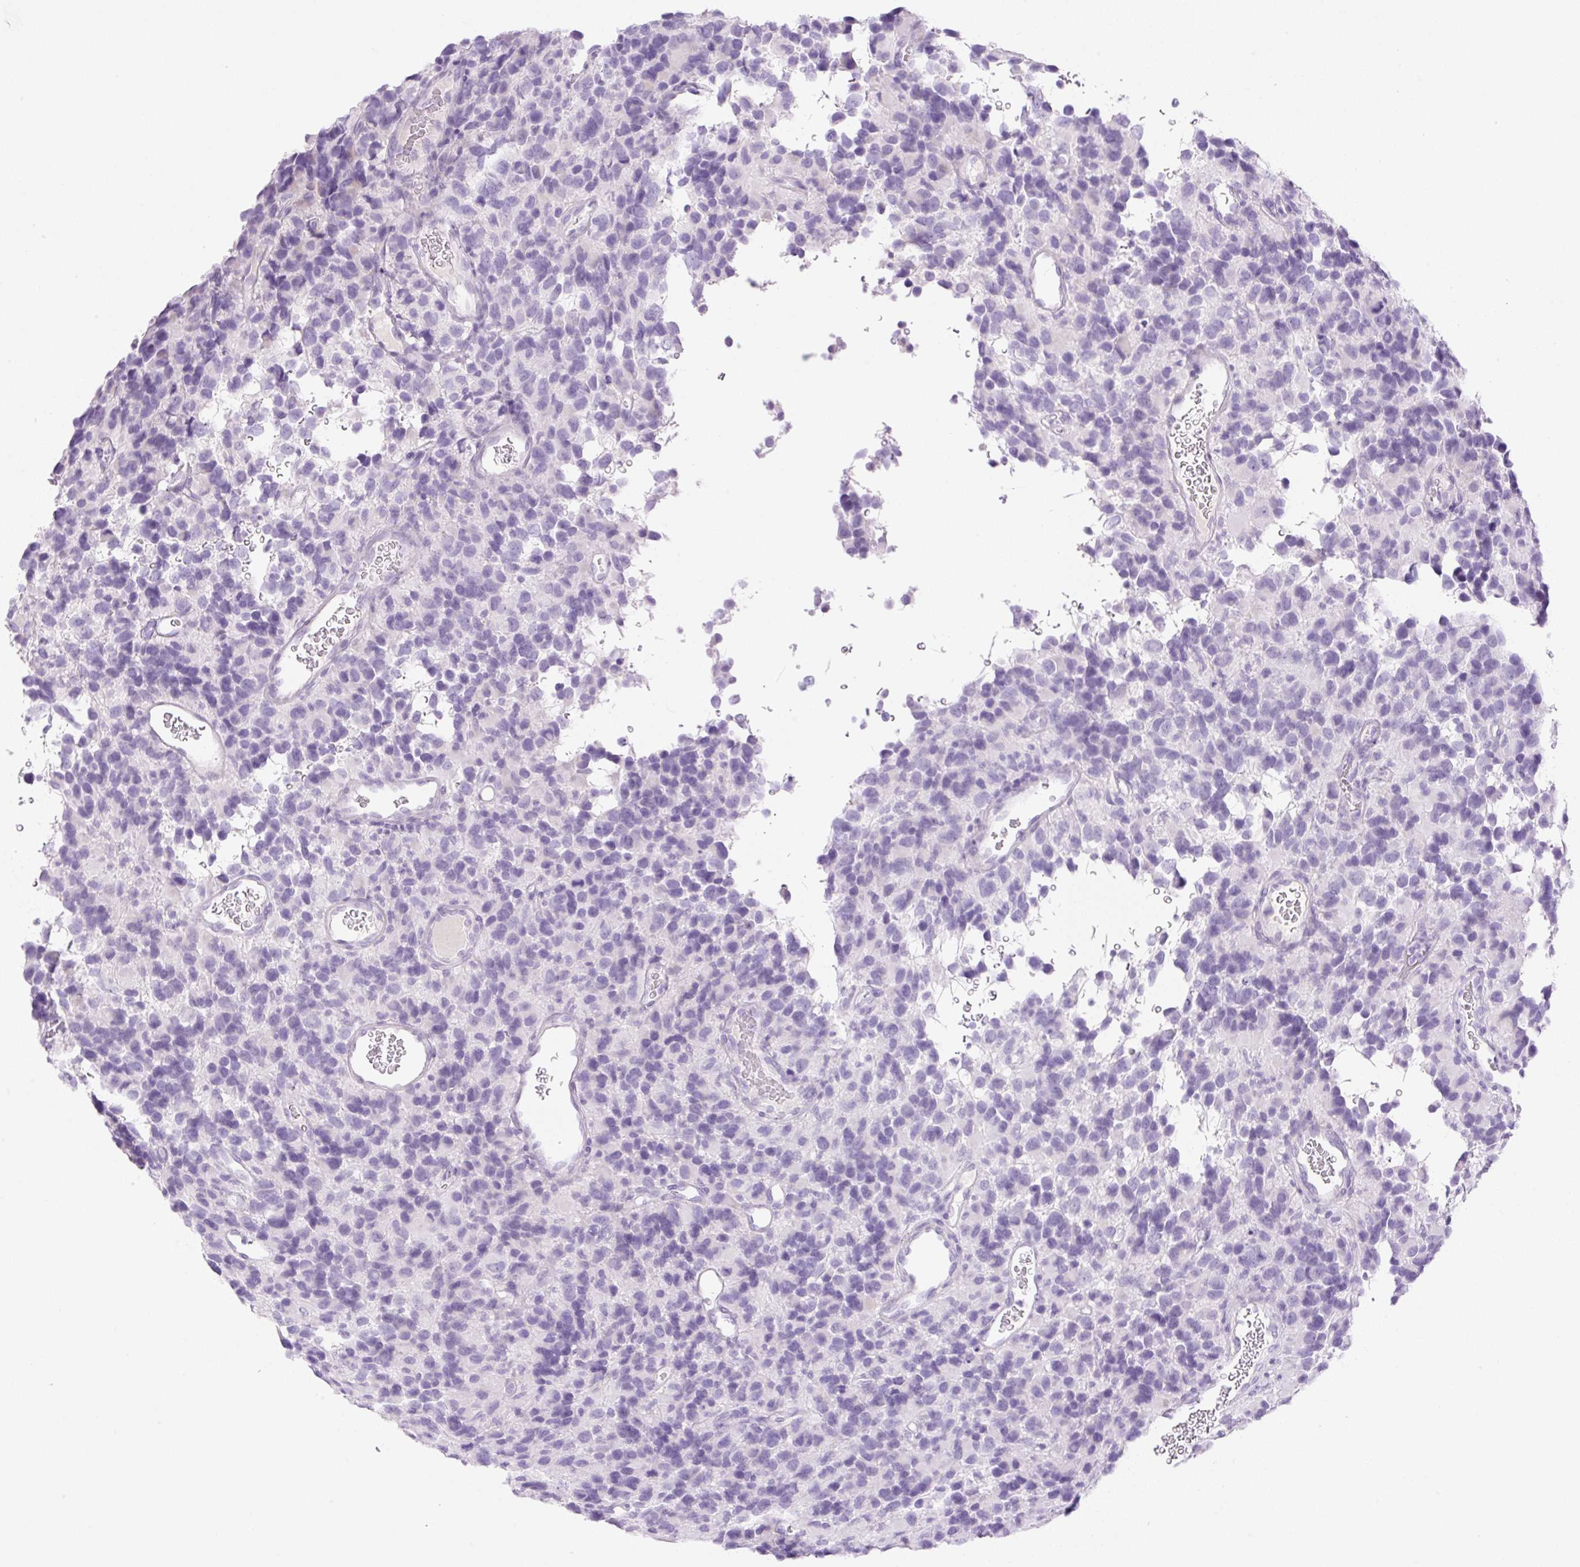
{"staining": {"intensity": "negative", "quantity": "none", "location": "none"}, "tissue": "glioma", "cell_type": "Tumor cells", "image_type": "cancer", "snomed": [{"axis": "morphology", "description": "Glioma, malignant, High grade"}, {"axis": "topography", "description": "Brain"}], "caption": "Immunohistochemical staining of human glioma displays no significant positivity in tumor cells.", "gene": "PALM3", "patient": {"sex": "male", "age": 77}}